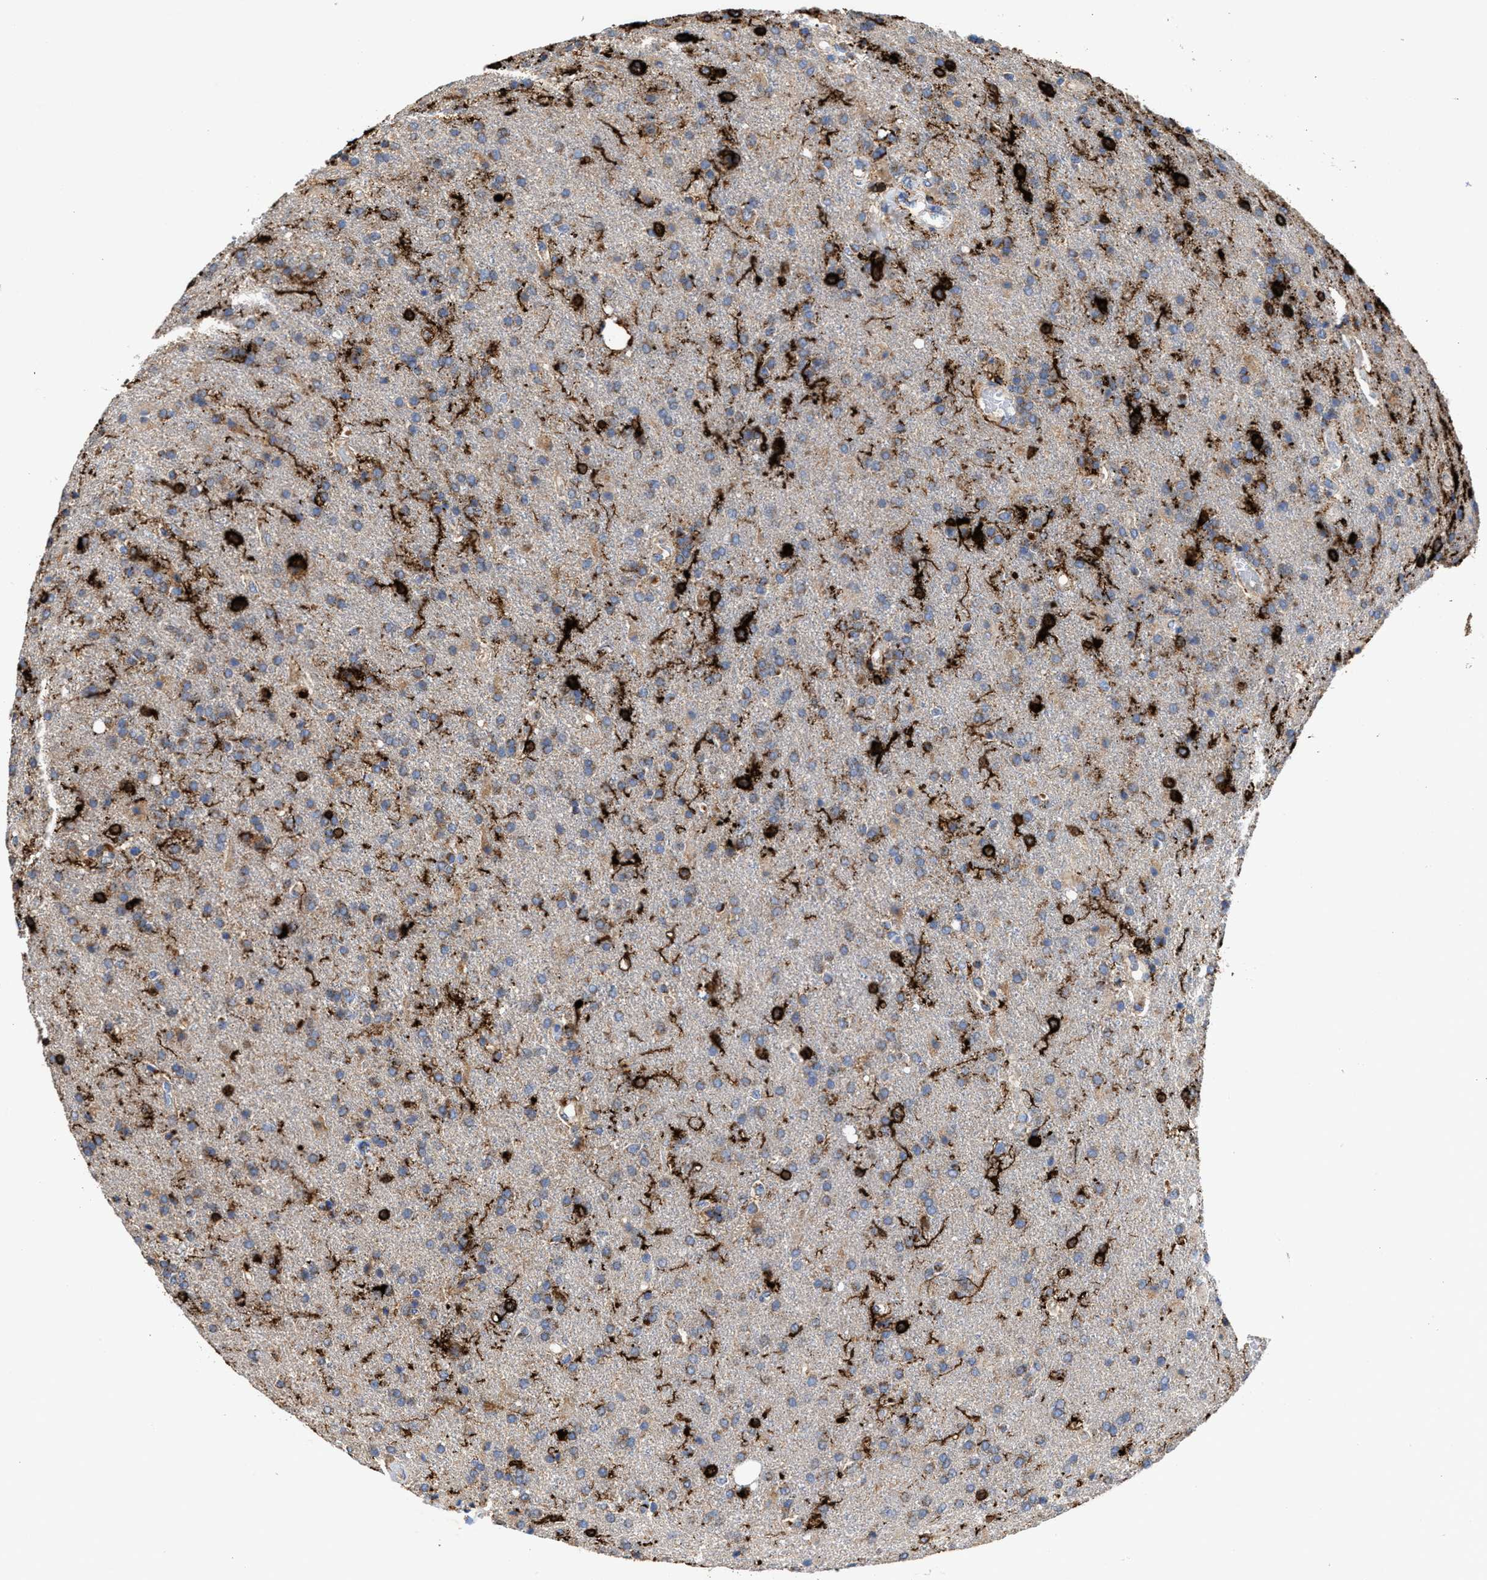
{"staining": {"intensity": "strong", "quantity": "<25%", "location": "cytoplasmic/membranous"}, "tissue": "glioma", "cell_type": "Tumor cells", "image_type": "cancer", "snomed": [{"axis": "morphology", "description": "Glioma, malignant, High grade"}, {"axis": "topography", "description": "Brain"}], "caption": "Glioma stained for a protein exhibits strong cytoplasmic/membranous positivity in tumor cells.", "gene": "MECR", "patient": {"sex": "male", "age": 72}}